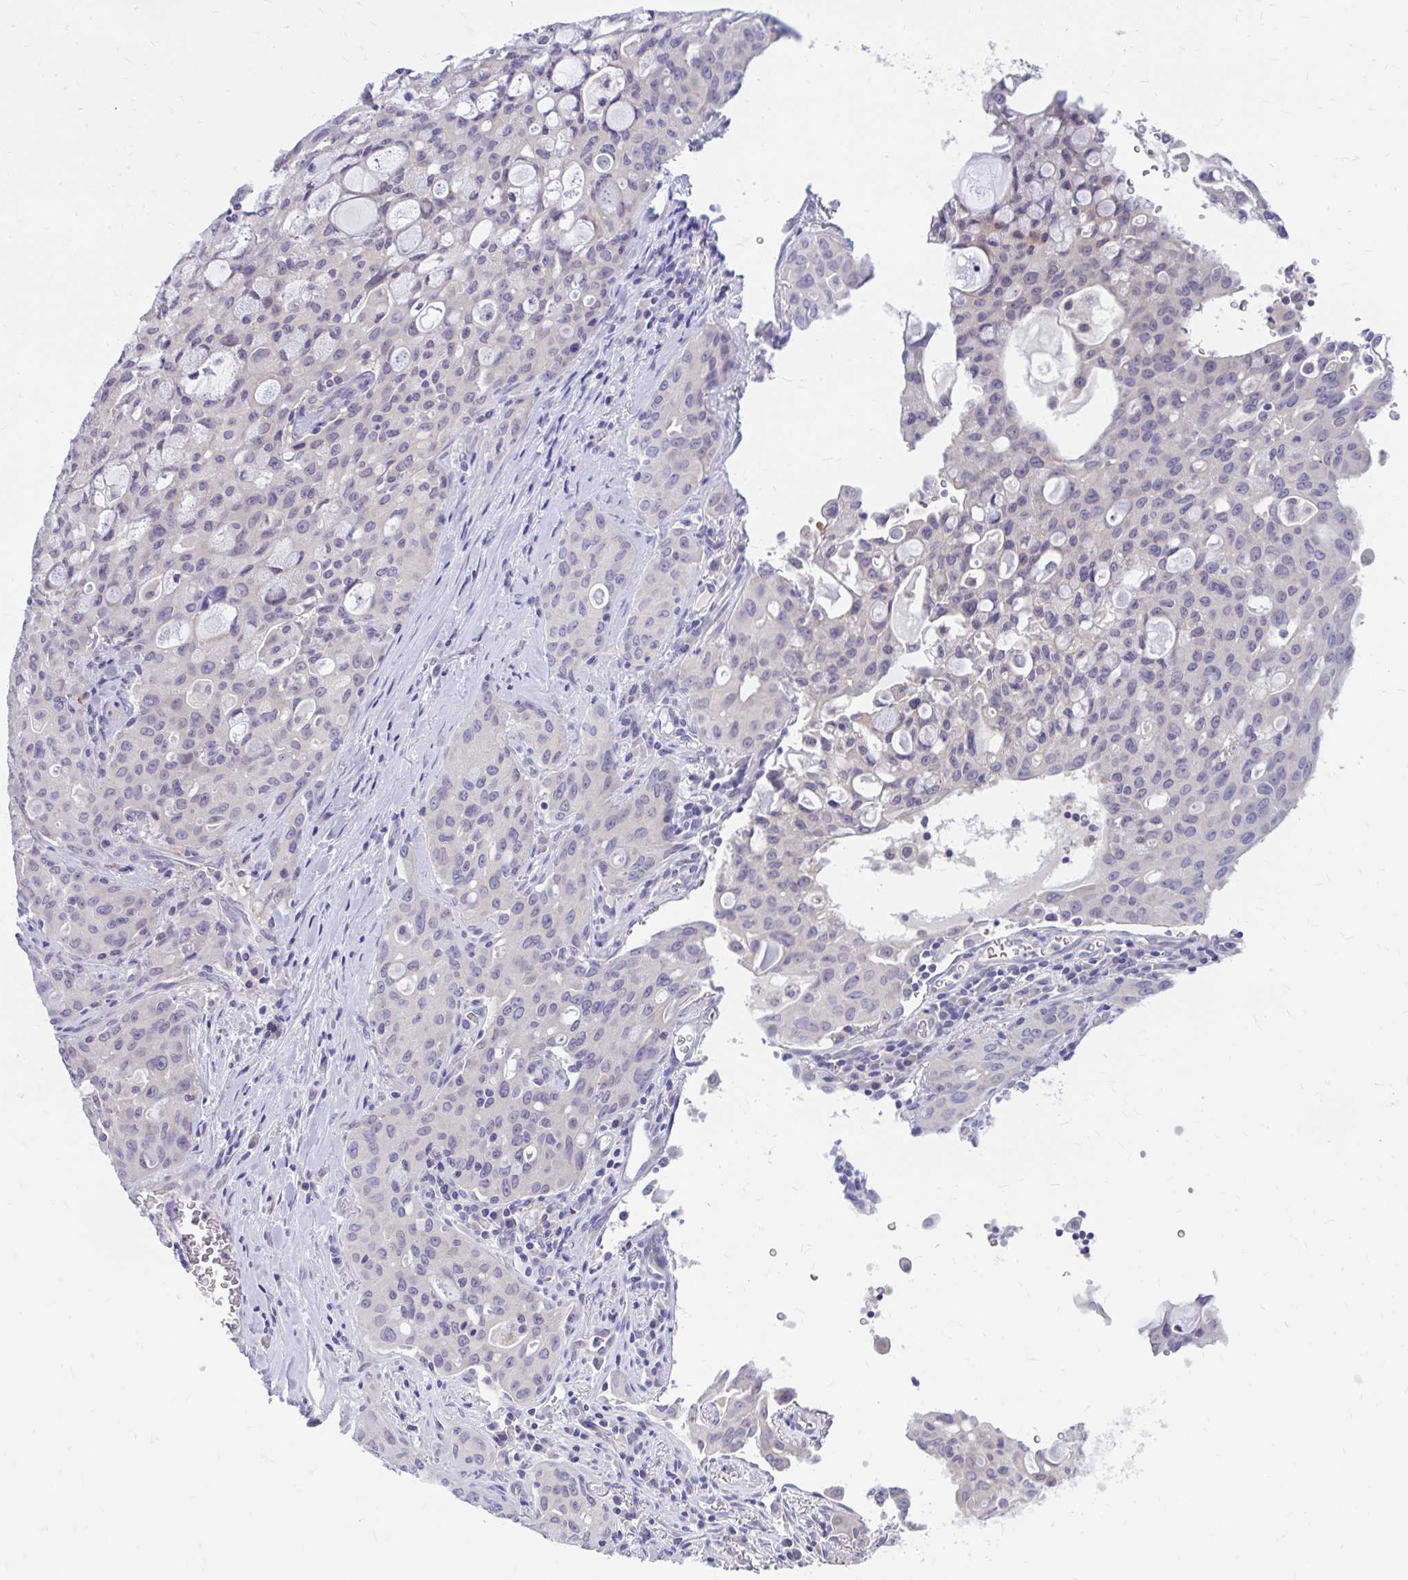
{"staining": {"intensity": "negative", "quantity": "none", "location": "none"}, "tissue": "lung cancer", "cell_type": "Tumor cells", "image_type": "cancer", "snomed": [{"axis": "morphology", "description": "Adenocarcinoma, NOS"}, {"axis": "topography", "description": "Lung"}], "caption": "Immunohistochemistry histopathology image of neoplastic tissue: human lung cancer (adenocarcinoma) stained with DAB (3,3'-diaminobenzidine) displays no significant protein expression in tumor cells.", "gene": "MAP1LC3A", "patient": {"sex": "female", "age": 44}}